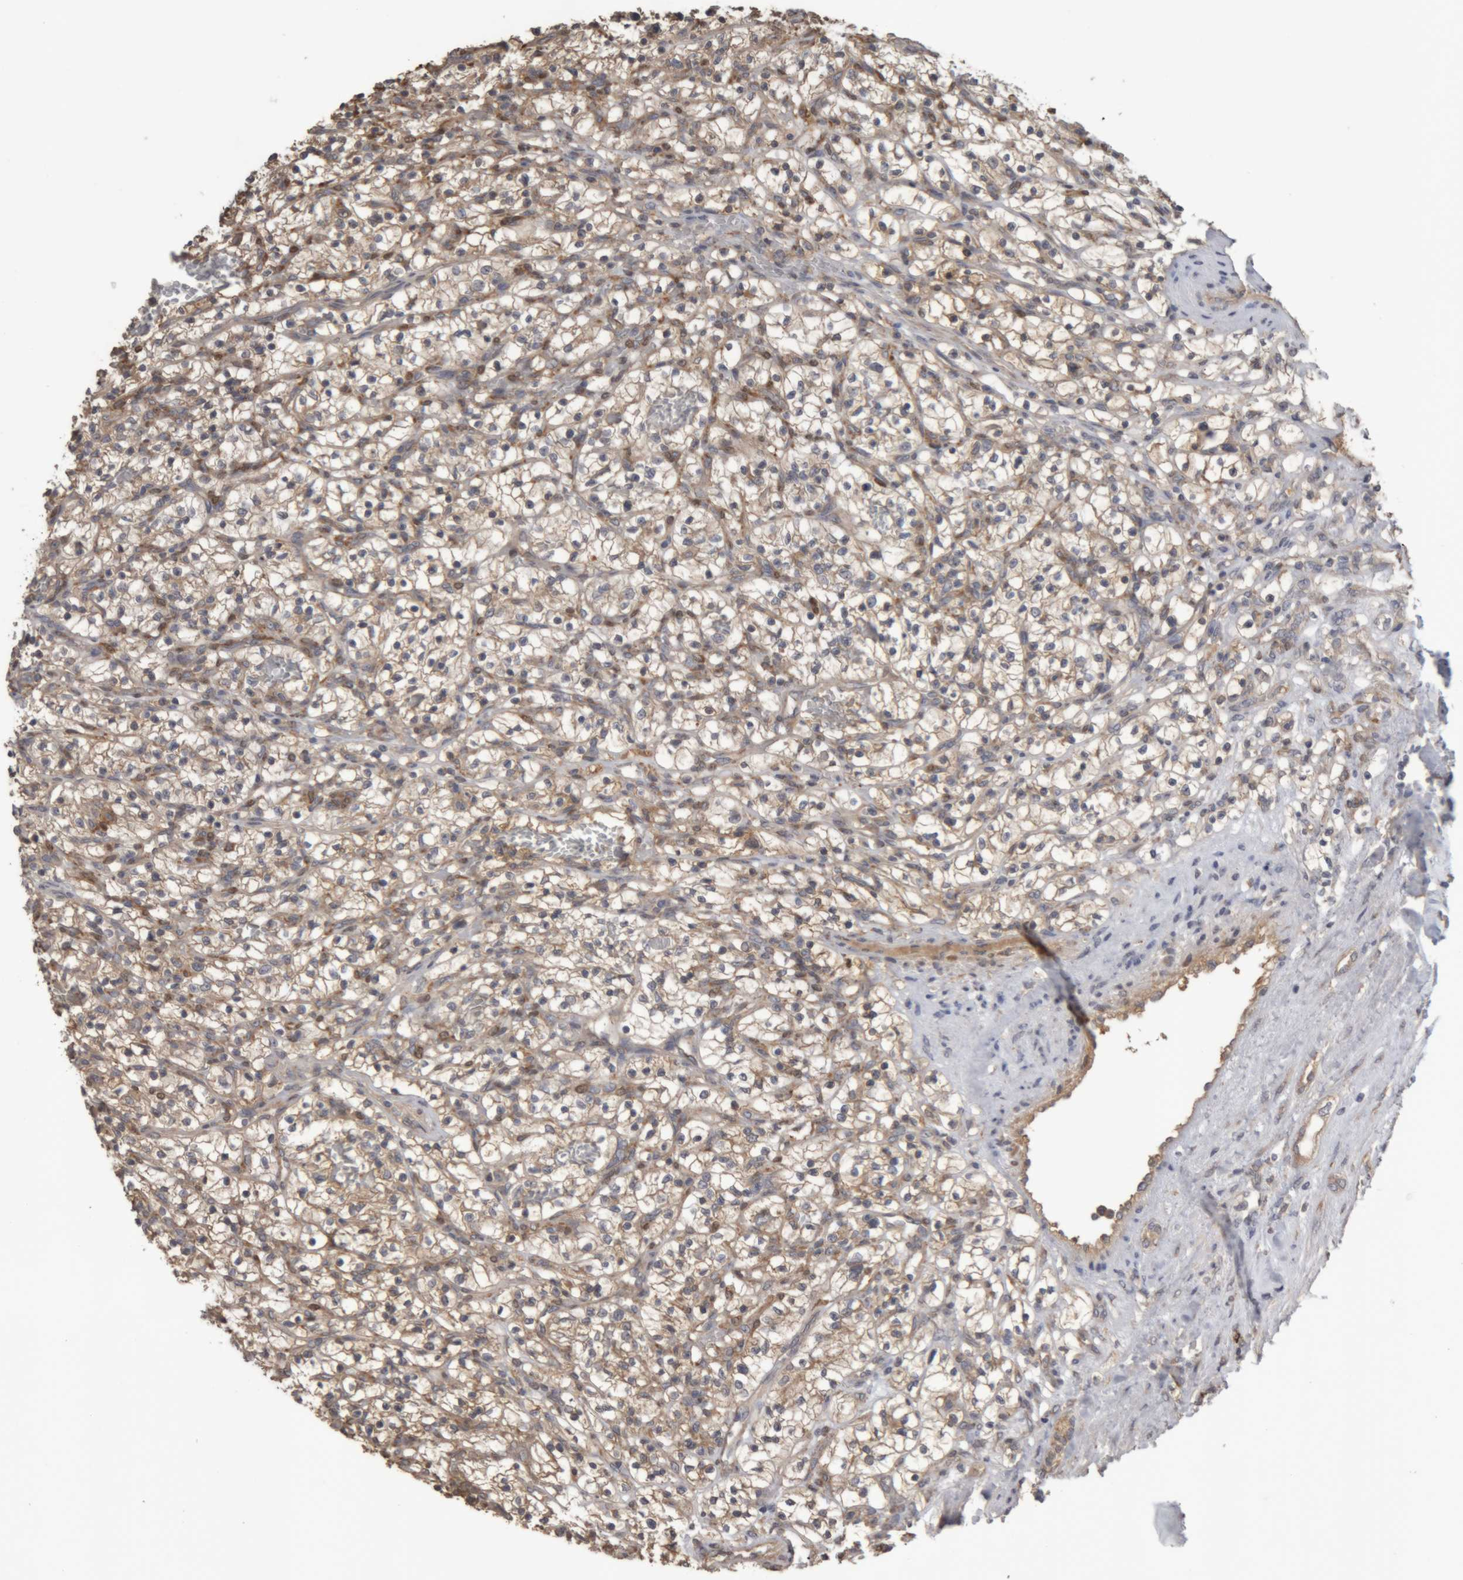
{"staining": {"intensity": "weak", "quantity": ">75%", "location": "cytoplasmic/membranous"}, "tissue": "renal cancer", "cell_type": "Tumor cells", "image_type": "cancer", "snomed": [{"axis": "morphology", "description": "Adenocarcinoma, NOS"}, {"axis": "topography", "description": "Kidney"}], "caption": "Tumor cells demonstrate low levels of weak cytoplasmic/membranous positivity in about >75% of cells in human renal cancer (adenocarcinoma). The protein of interest is stained brown, and the nuclei are stained in blue (DAB (3,3'-diaminobenzidine) IHC with brightfield microscopy, high magnification).", "gene": "TMED7", "patient": {"sex": "female", "age": 57}}